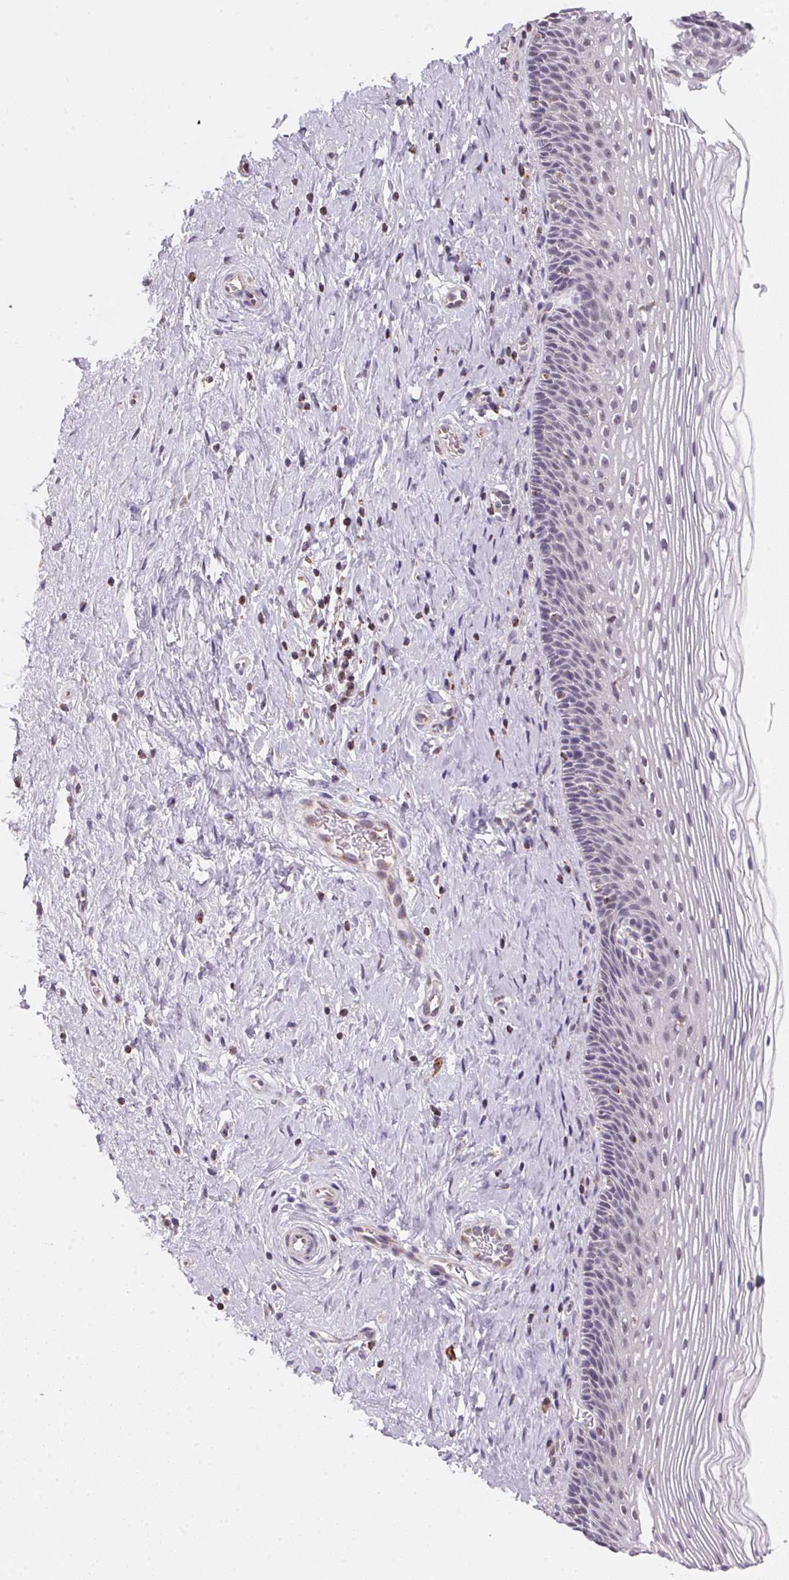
{"staining": {"intensity": "negative", "quantity": "none", "location": "none"}, "tissue": "cervix", "cell_type": "Glandular cells", "image_type": "normal", "snomed": [{"axis": "morphology", "description": "Normal tissue, NOS"}, {"axis": "topography", "description": "Cervix"}], "caption": "Immunohistochemical staining of unremarkable human cervix shows no significant positivity in glandular cells.", "gene": "GIPC2", "patient": {"sex": "female", "age": 34}}